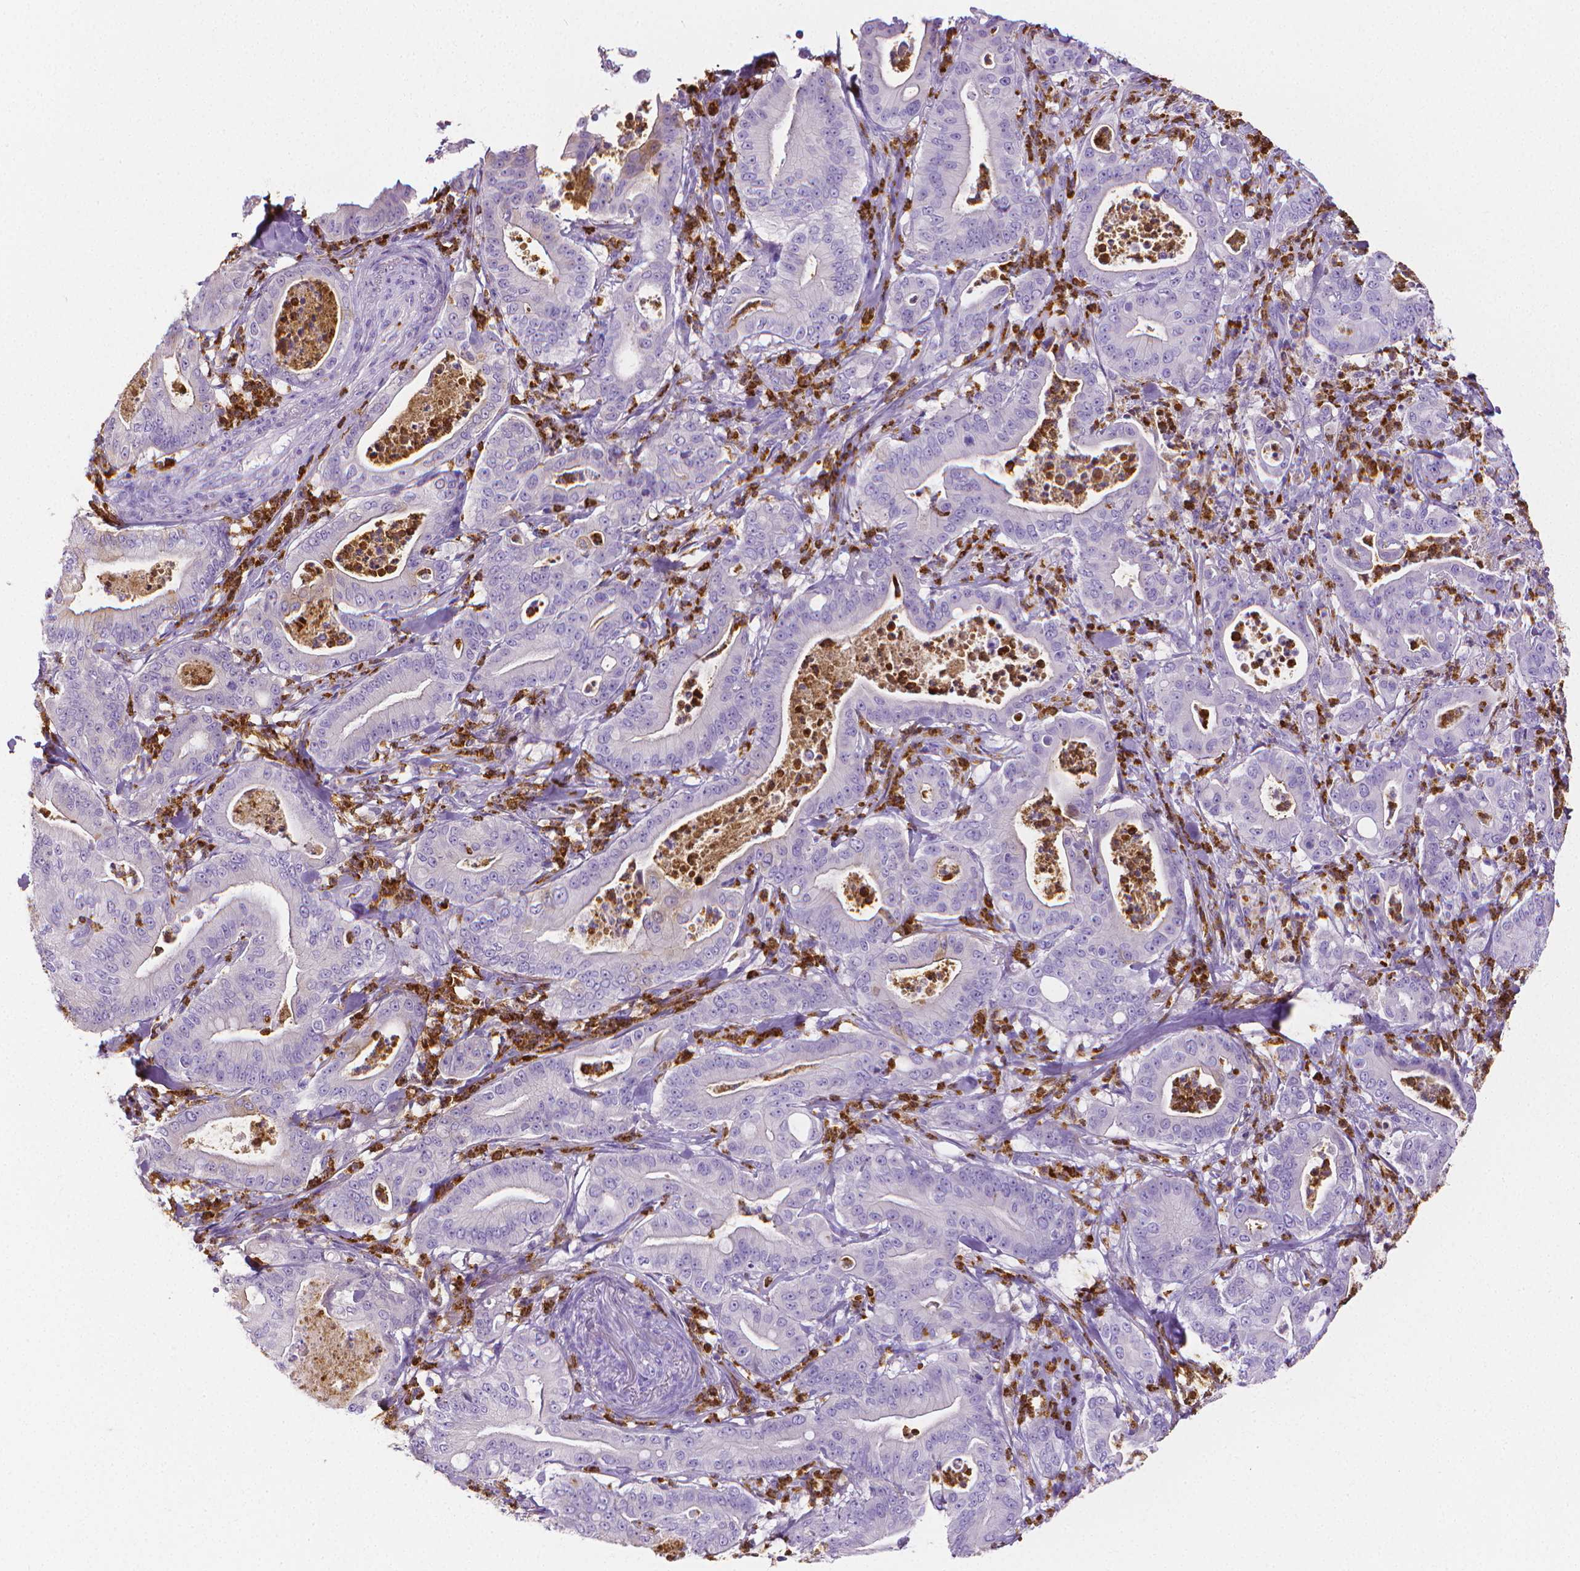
{"staining": {"intensity": "negative", "quantity": "none", "location": "none"}, "tissue": "pancreatic cancer", "cell_type": "Tumor cells", "image_type": "cancer", "snomed": [{"axis": "morphology", "description": "Adenocarcinoma, NOS"}, {"axis": "topography", "description": "Pancreas"}], "caption": "Immunohistochemistry of adenocarcinoma (pancreatic) shows no positivity in tumor cells.", "gene": "MMP9", "patient": {"sex": "male", "age": 71}}